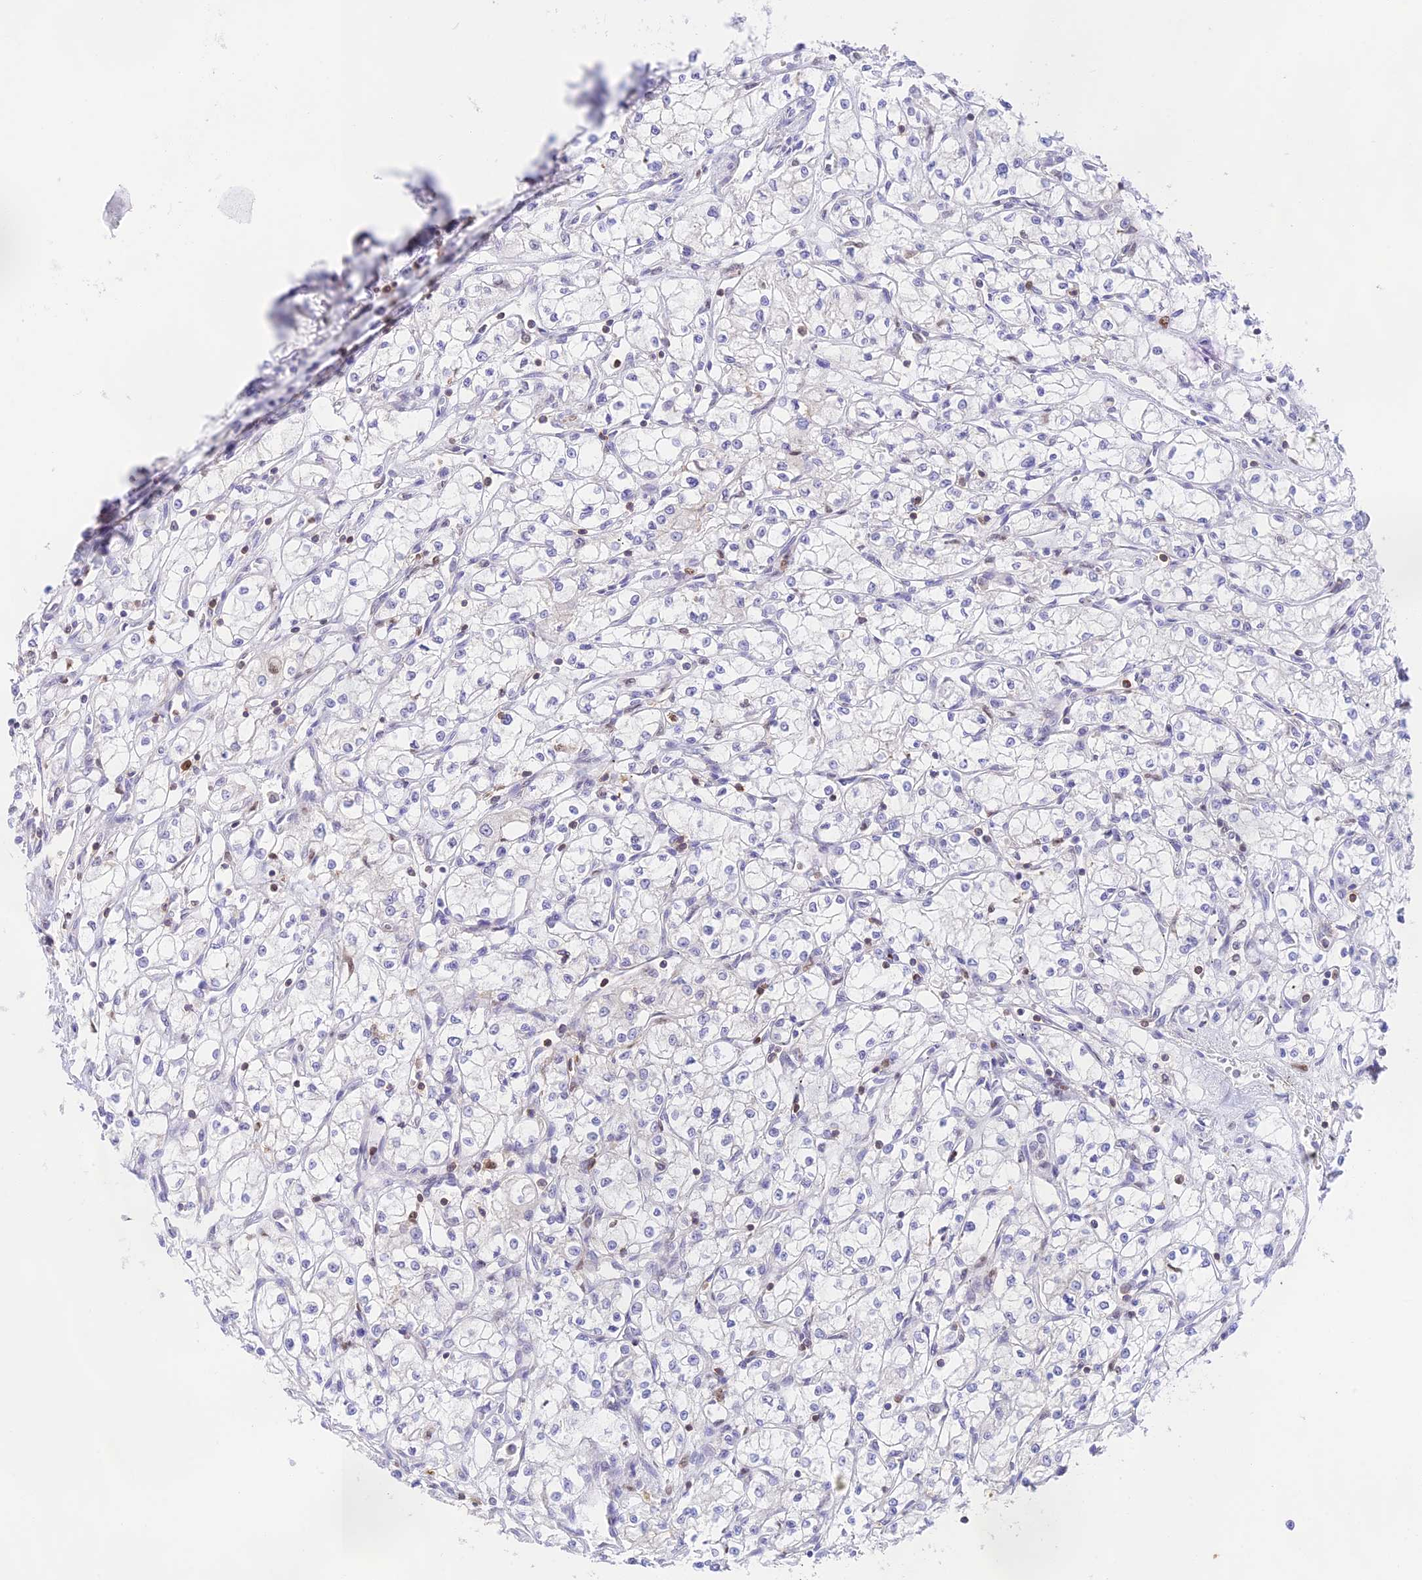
{"staining": {"intensity": "negative", "quantity": "none", "location": "none"}, "tissue": "renal cancer", "cell_type": "Tumor cells", "image_type": "cancer", "snomed": [{"axis": "morphology", "description": "Adenocarcinoma, NOS"}, {"axis": "topography", "description": "Kidney"}], "caption": "Tumor cells are negative for brown protein staining in renal adenocarcinoma. The staining was performed using DAB to visualize the protein expression in brown, while the nuclei were stained in blue with hematoxylin (Magnification: 20x).", "gene": "DENND1C", "patient": {"sex": "male", "age": 59}}